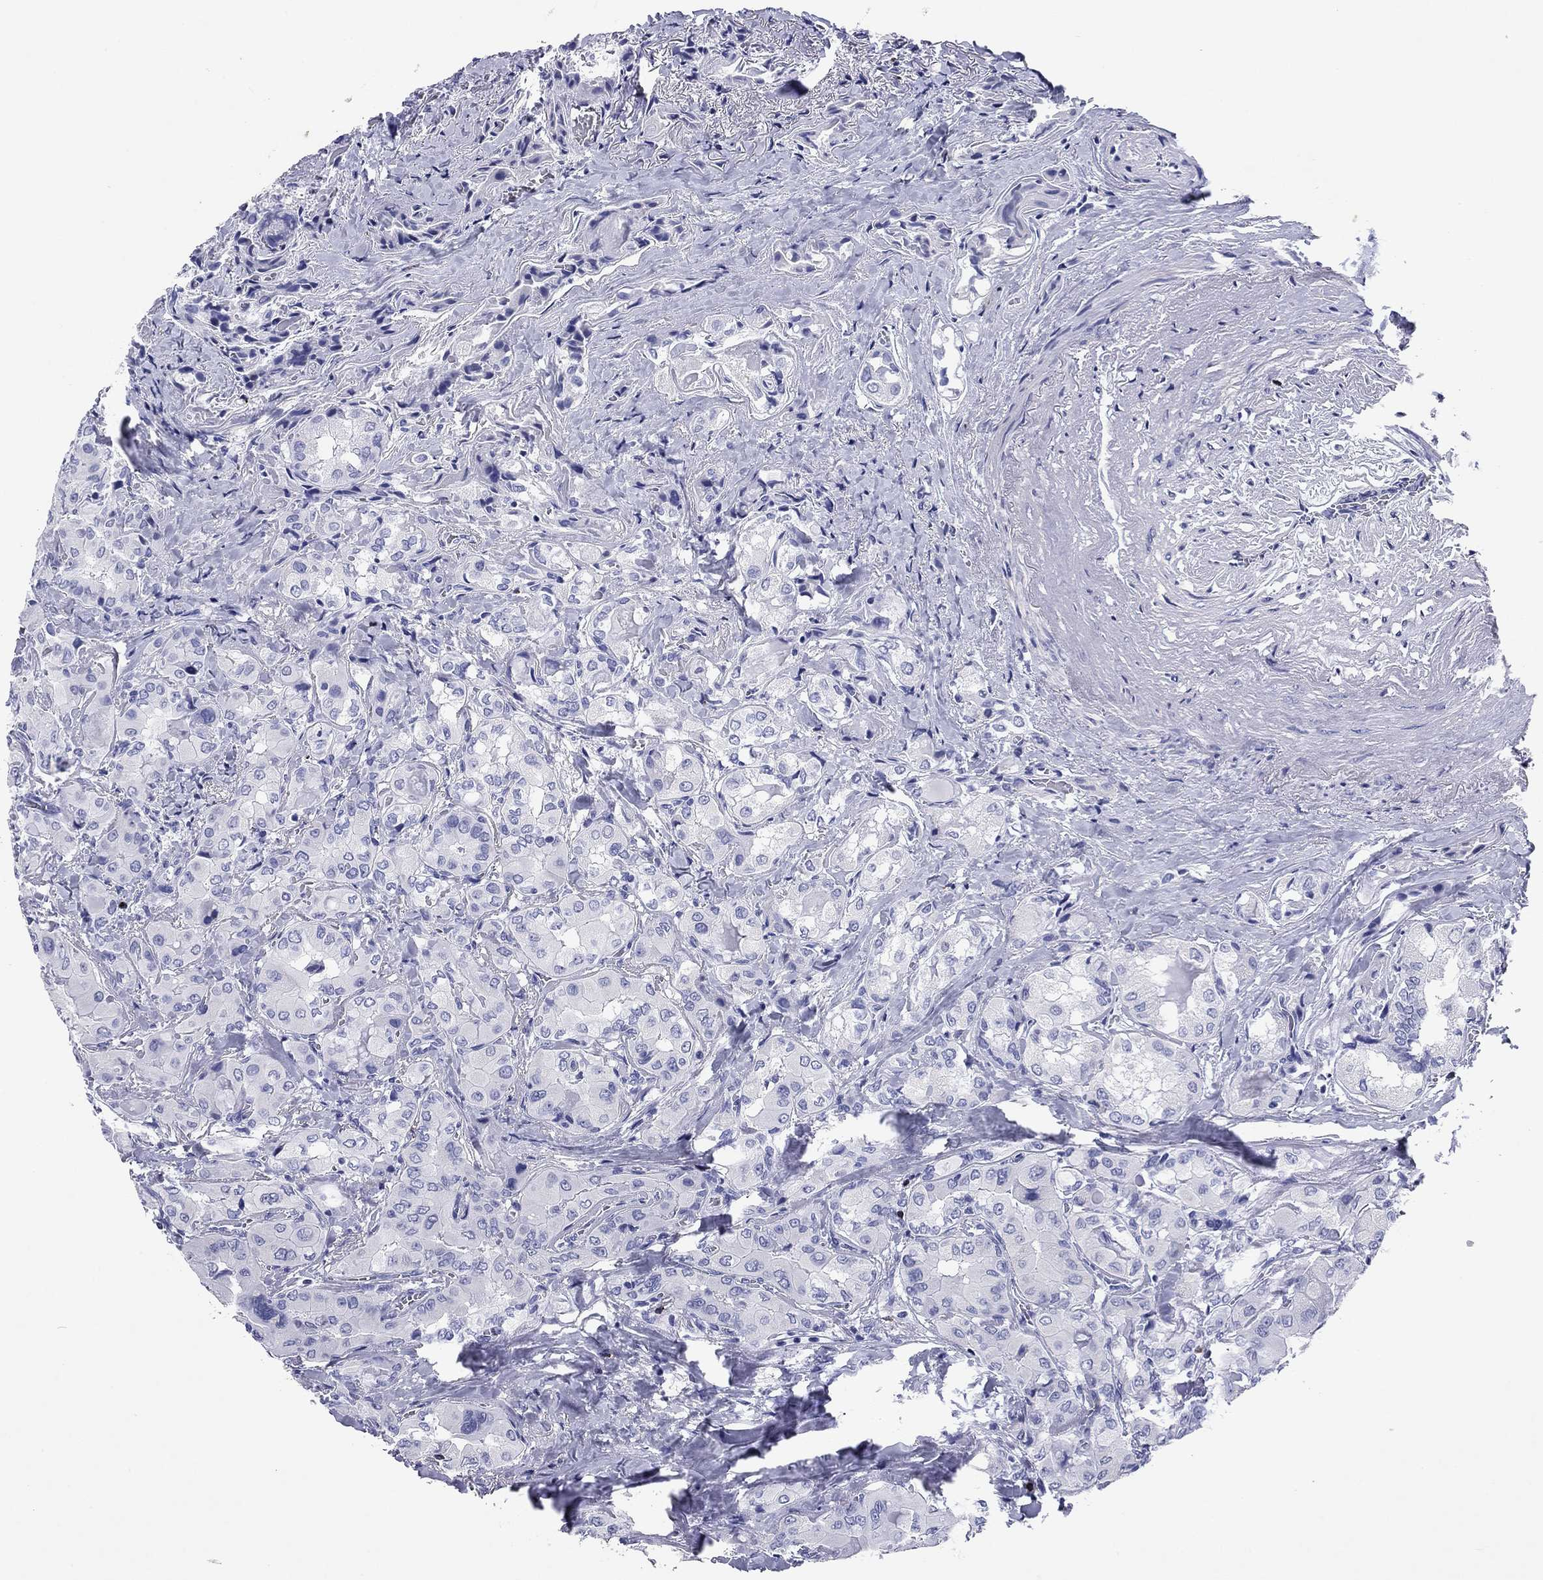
{"staining": {"intensity": "negative", "quantity": "none", "location": "none"}, "tissue": "thyroid cancer", "cell_type": "Tumor cells", "image_type": "cancer", "snomed": [{"axis": "morphology", "description": "Normal tissue, NOS"}, {"axis": "morphology", "description": "Papillary adenocarcinoma, NOS"}, {"axis": "topography", "description": "Thyroid gland"}], "caption": "There is no significant positivity in tumor cells of thyroid cancer.", "gene": "GZMK", "patient": {"sex": "female", "age": 66}}